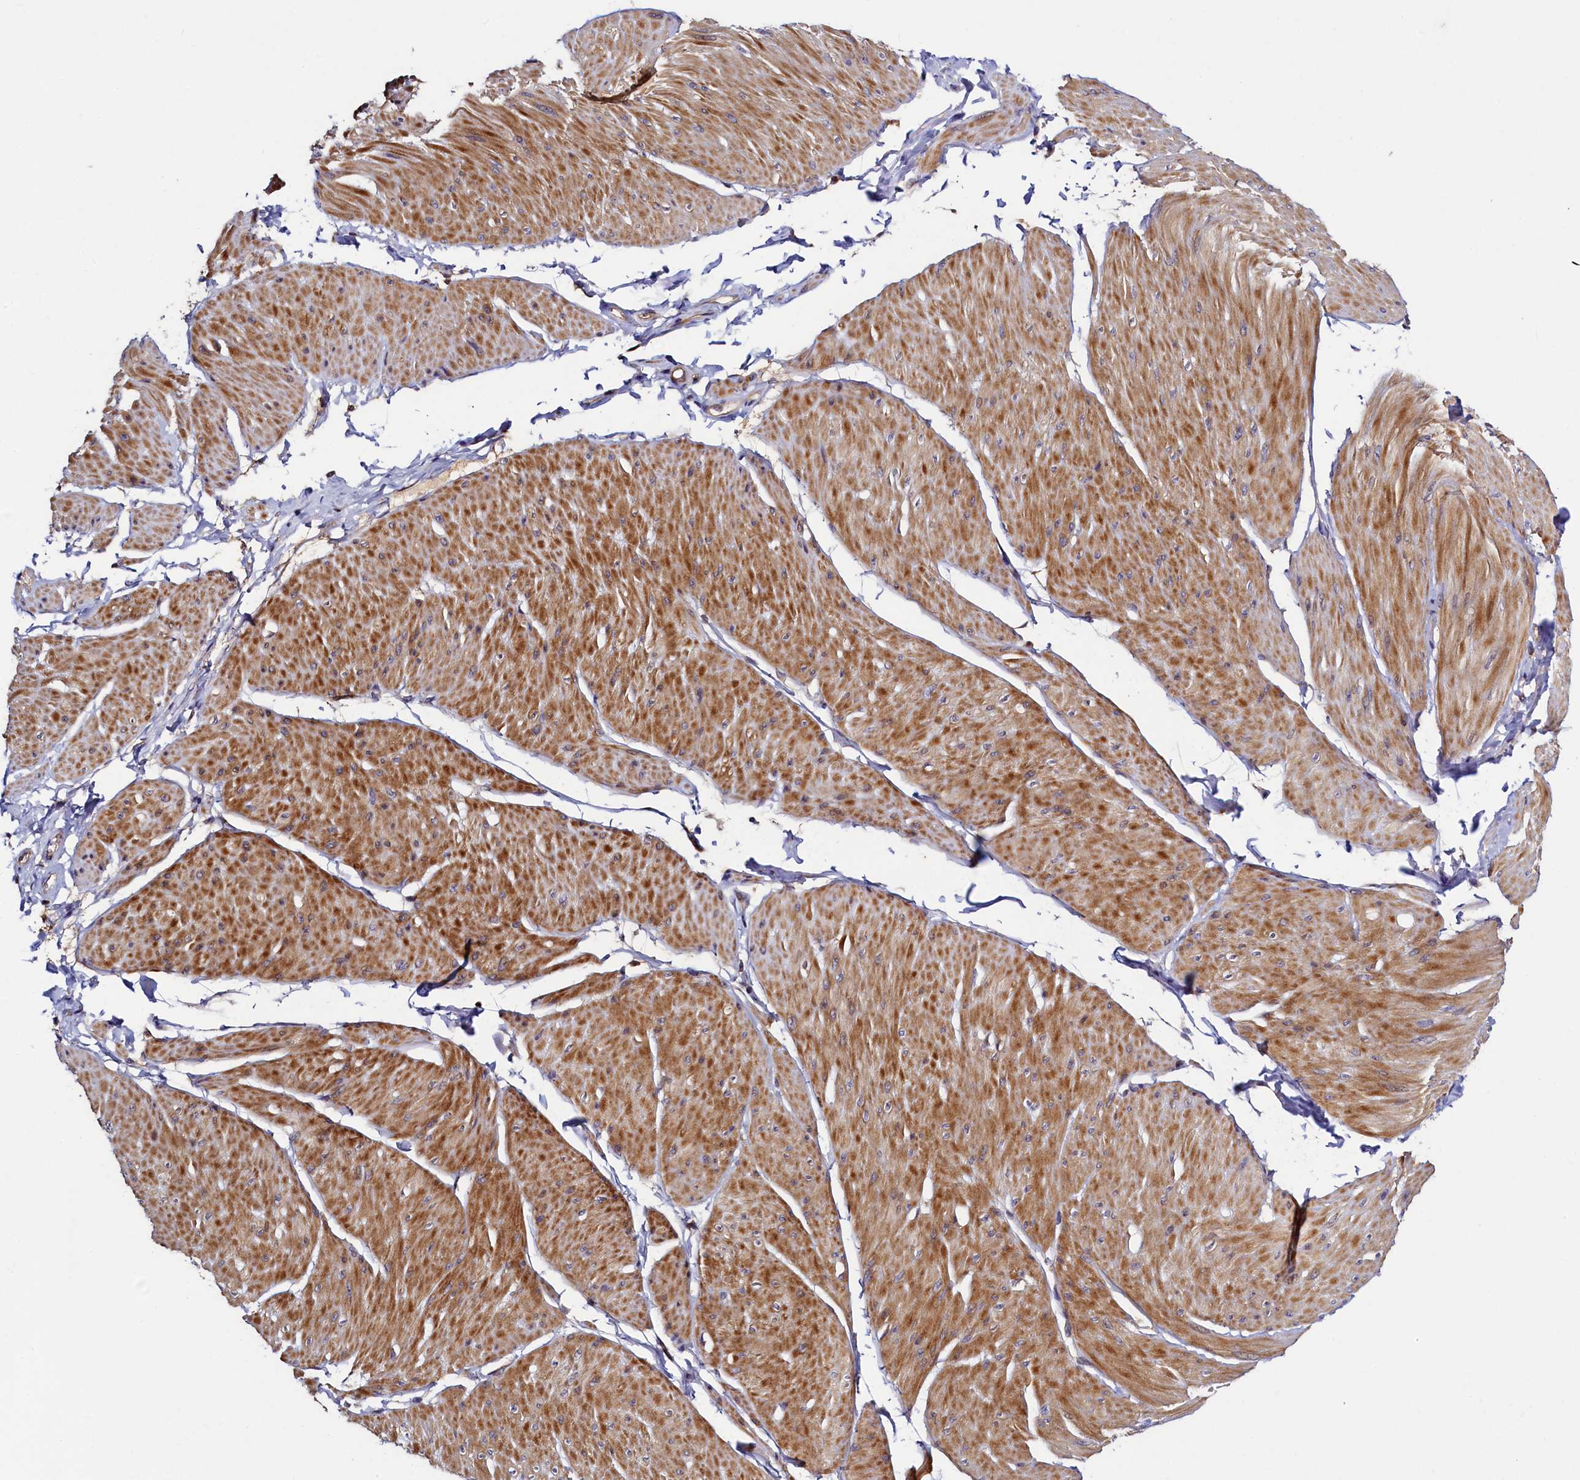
{"staining": {"intensity": "moderate", "quantity": ">75%", "location": "cytoplasmic/membranous"}, "tissue": "smooth muscle", "cell_type": "Smooth muscle cells", "image_type": "normal", "snomed": [{"axis": "morphology", "description": "Urothelial carcinoma, High grade"}, {"axis": "topography", "description": "Urinary bladder"}], "caption": "IHC of benign human smooth muscle displays medium levels of moderate cytoplasmic/membranous expression in about >75% of smooth muscle cells.", "gene": "SLC16A14", "patient": {"sex": "male", "age": 46}}